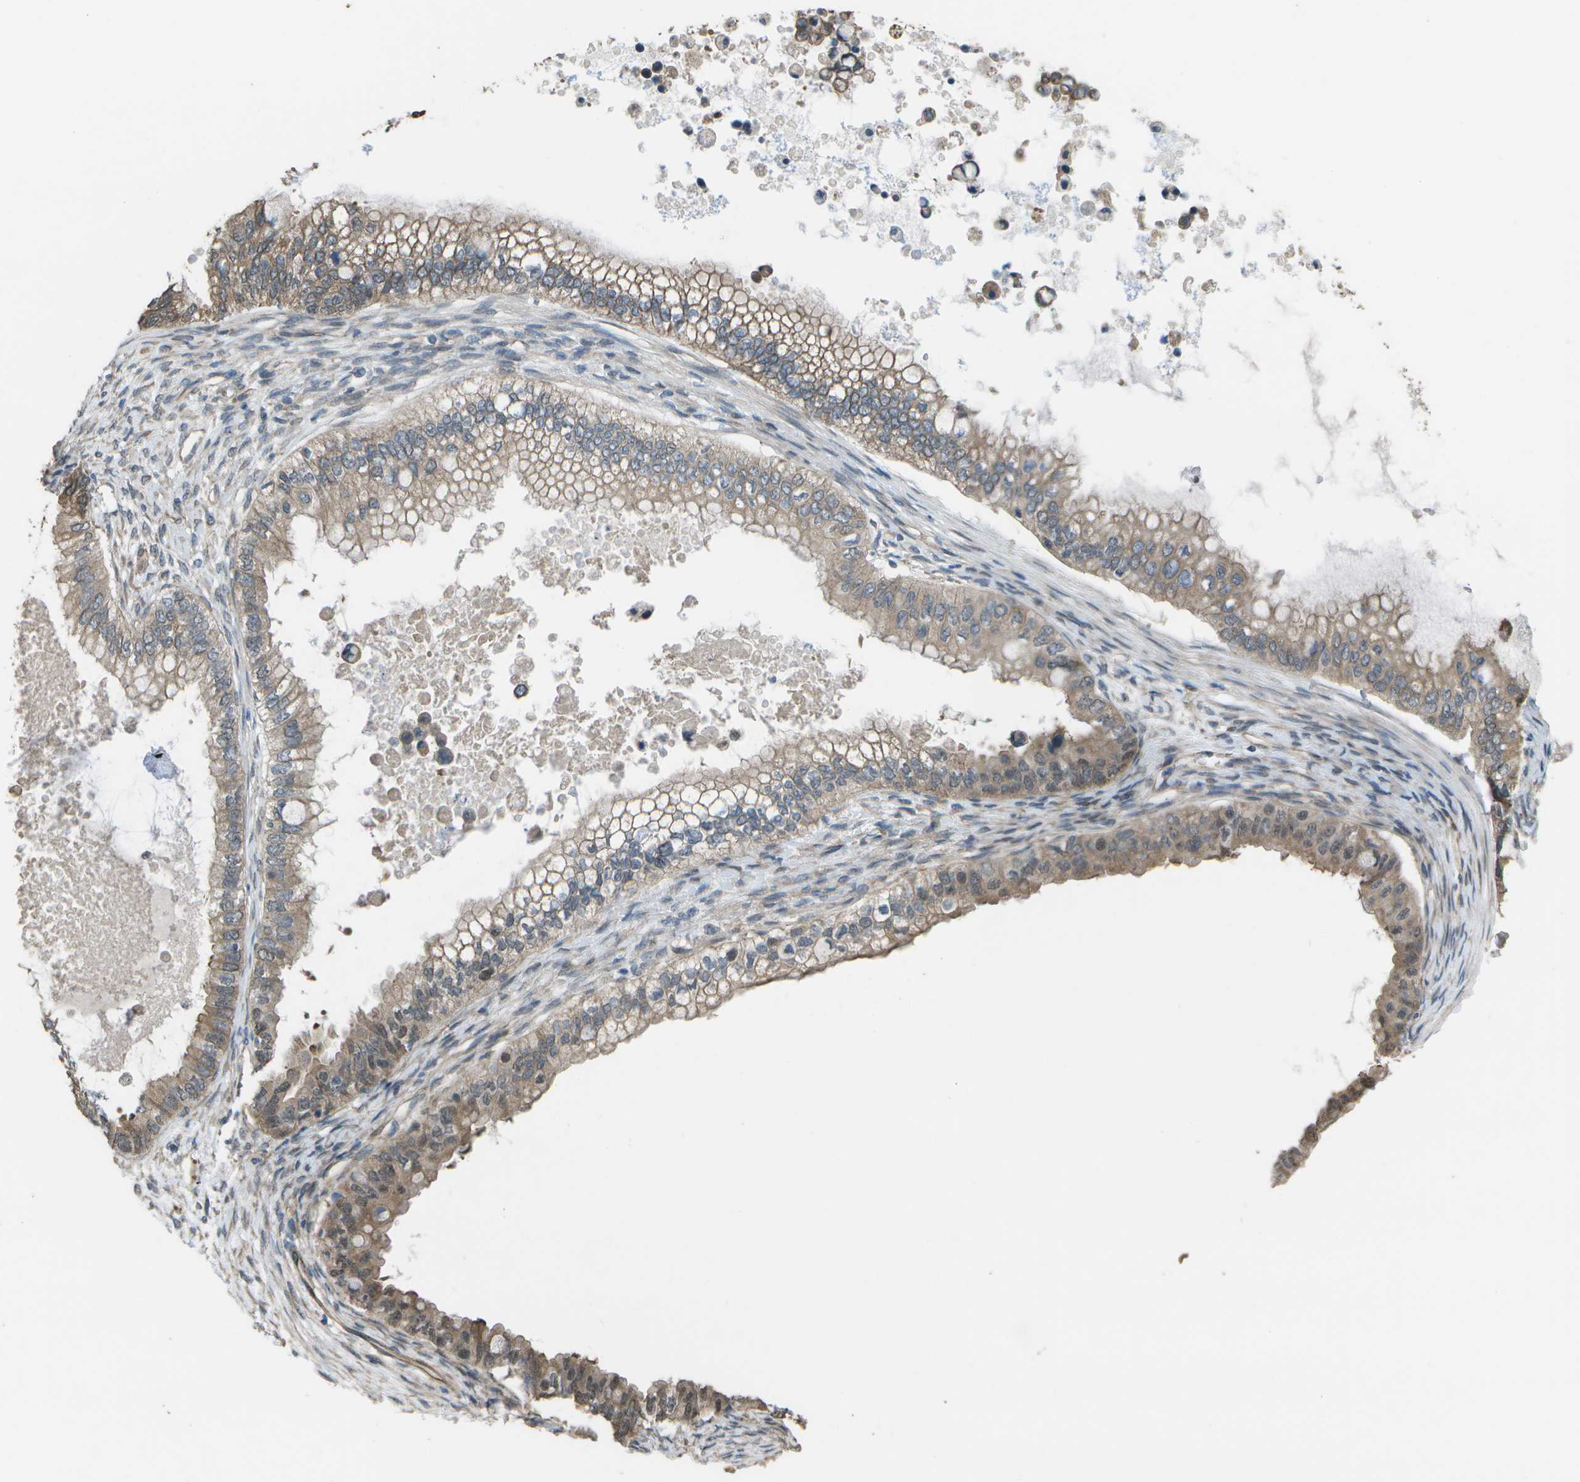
{"staining": {"intensity": "moderate", "quantity": ">75%", "location": "cytoplasmic/membranous"}, "tissue": "ovarian cancer", "cell_type": "Tumor cells", "image_type": "cancer", "snomed": [{"axis": "morphology", "description": "Cystadenocarcinoma, mucinous, NOS"}, {"axis": "topography", "description": "Ovary"}], "caption": "Ovarian cancer stained for a protein reveals moderate cytoplasmic/membranous positivity in tumor cells.", "gene": "CLNS1A", "patient": {"sex": "female", "age": 80}}